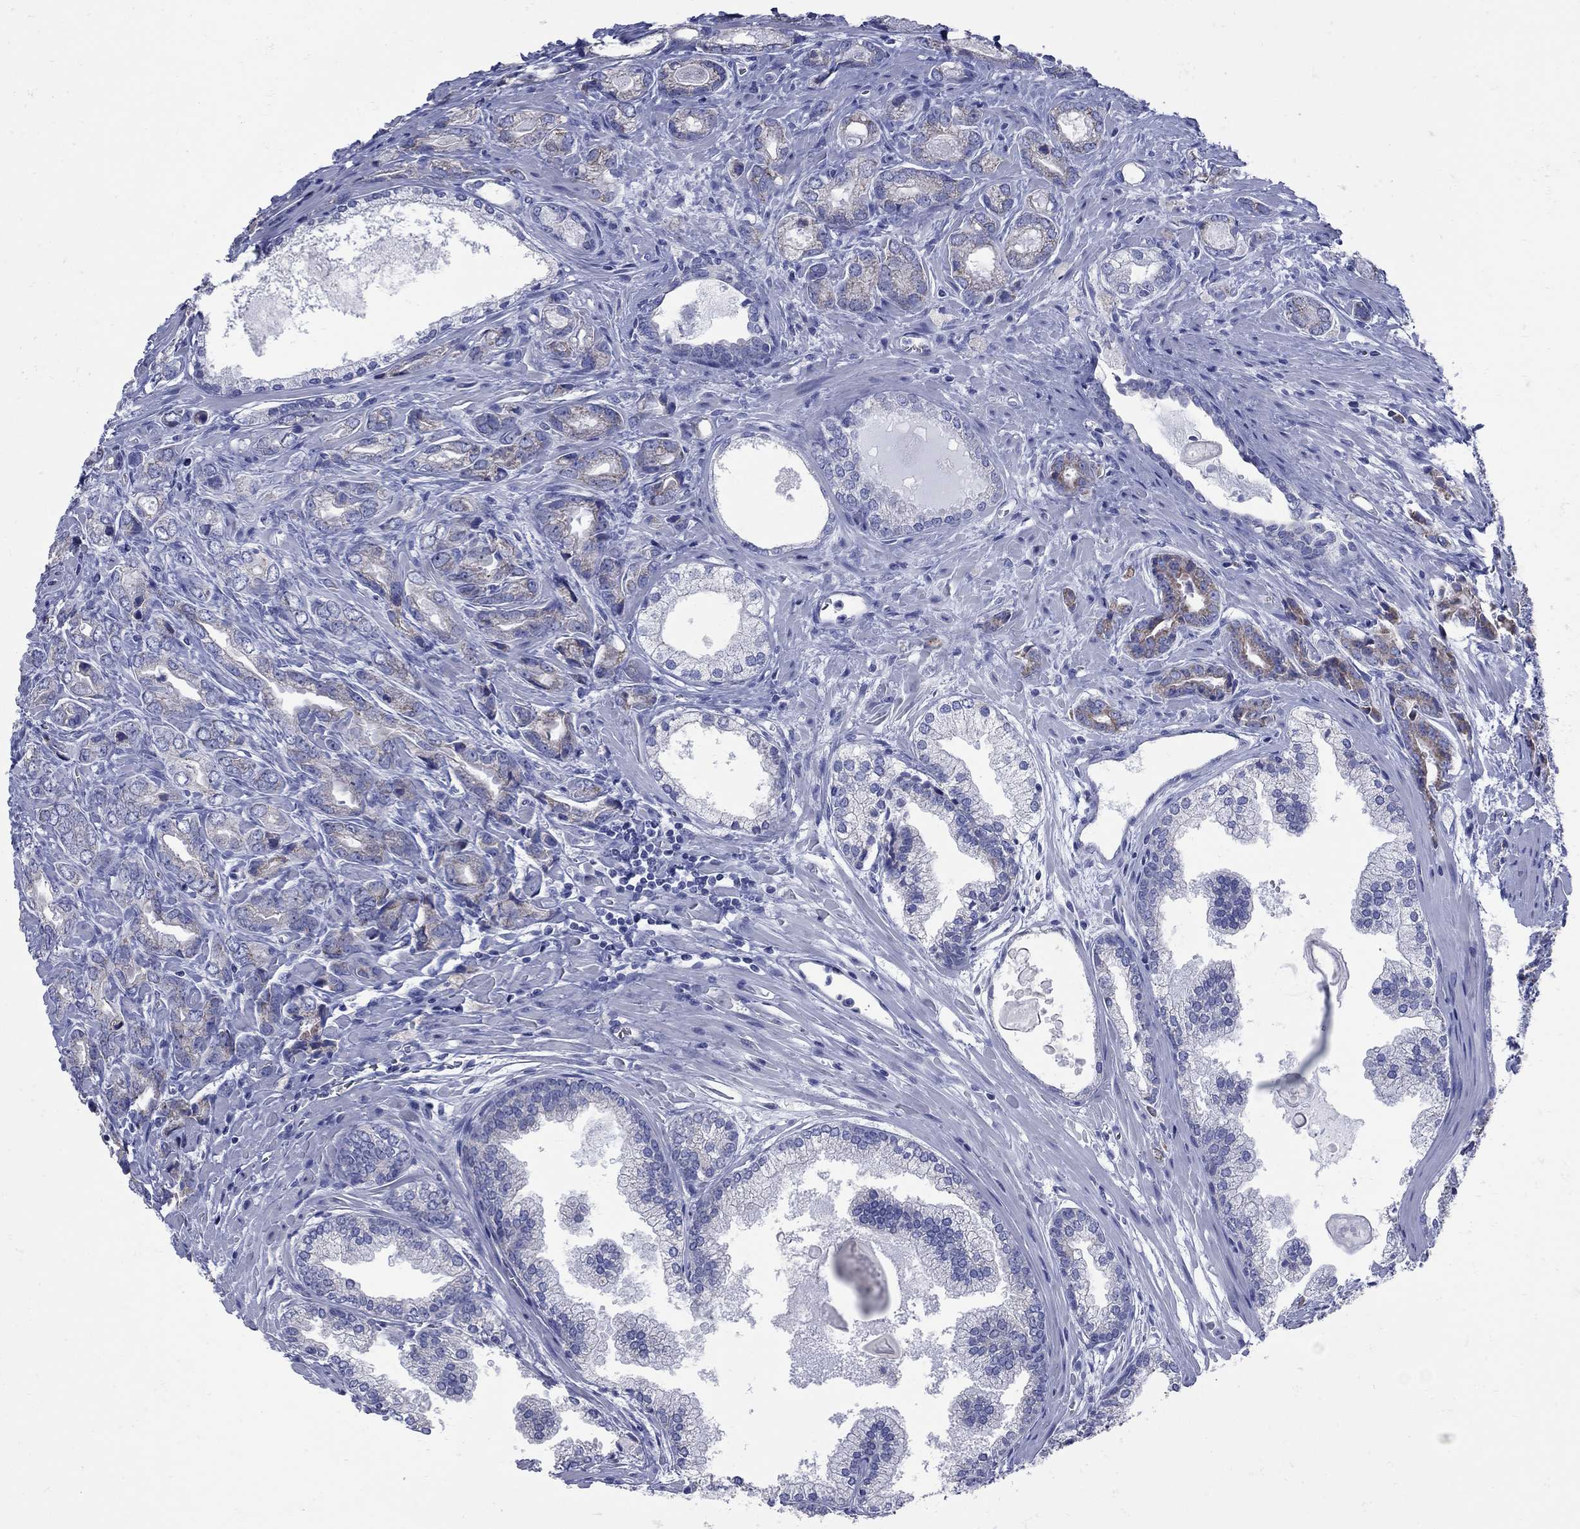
{"staining": {"intensity": "weak", "quantity": "<25%", "location": "cytoplasmic/membranous"}, "tissue": "prostate cancer", "cell_type": "Tumor cells", "image_type": "cancer", "snomed": [{"axis": "morphology", "description": "Adenocarcinoma, NOS"}, {"axis": "morphology", "description": "Adenocarcinoma, High grade"}, {"axis": "topography", "description": "Prostate"}], "caption": "Immunohistochemistry (IHC) image of adenocarcinoma (prostate) stained for a protein (brown), which displays no expression in tumor cells.", "gene": "PDZD3", "patient": {"sex": "male", "age": 70}}